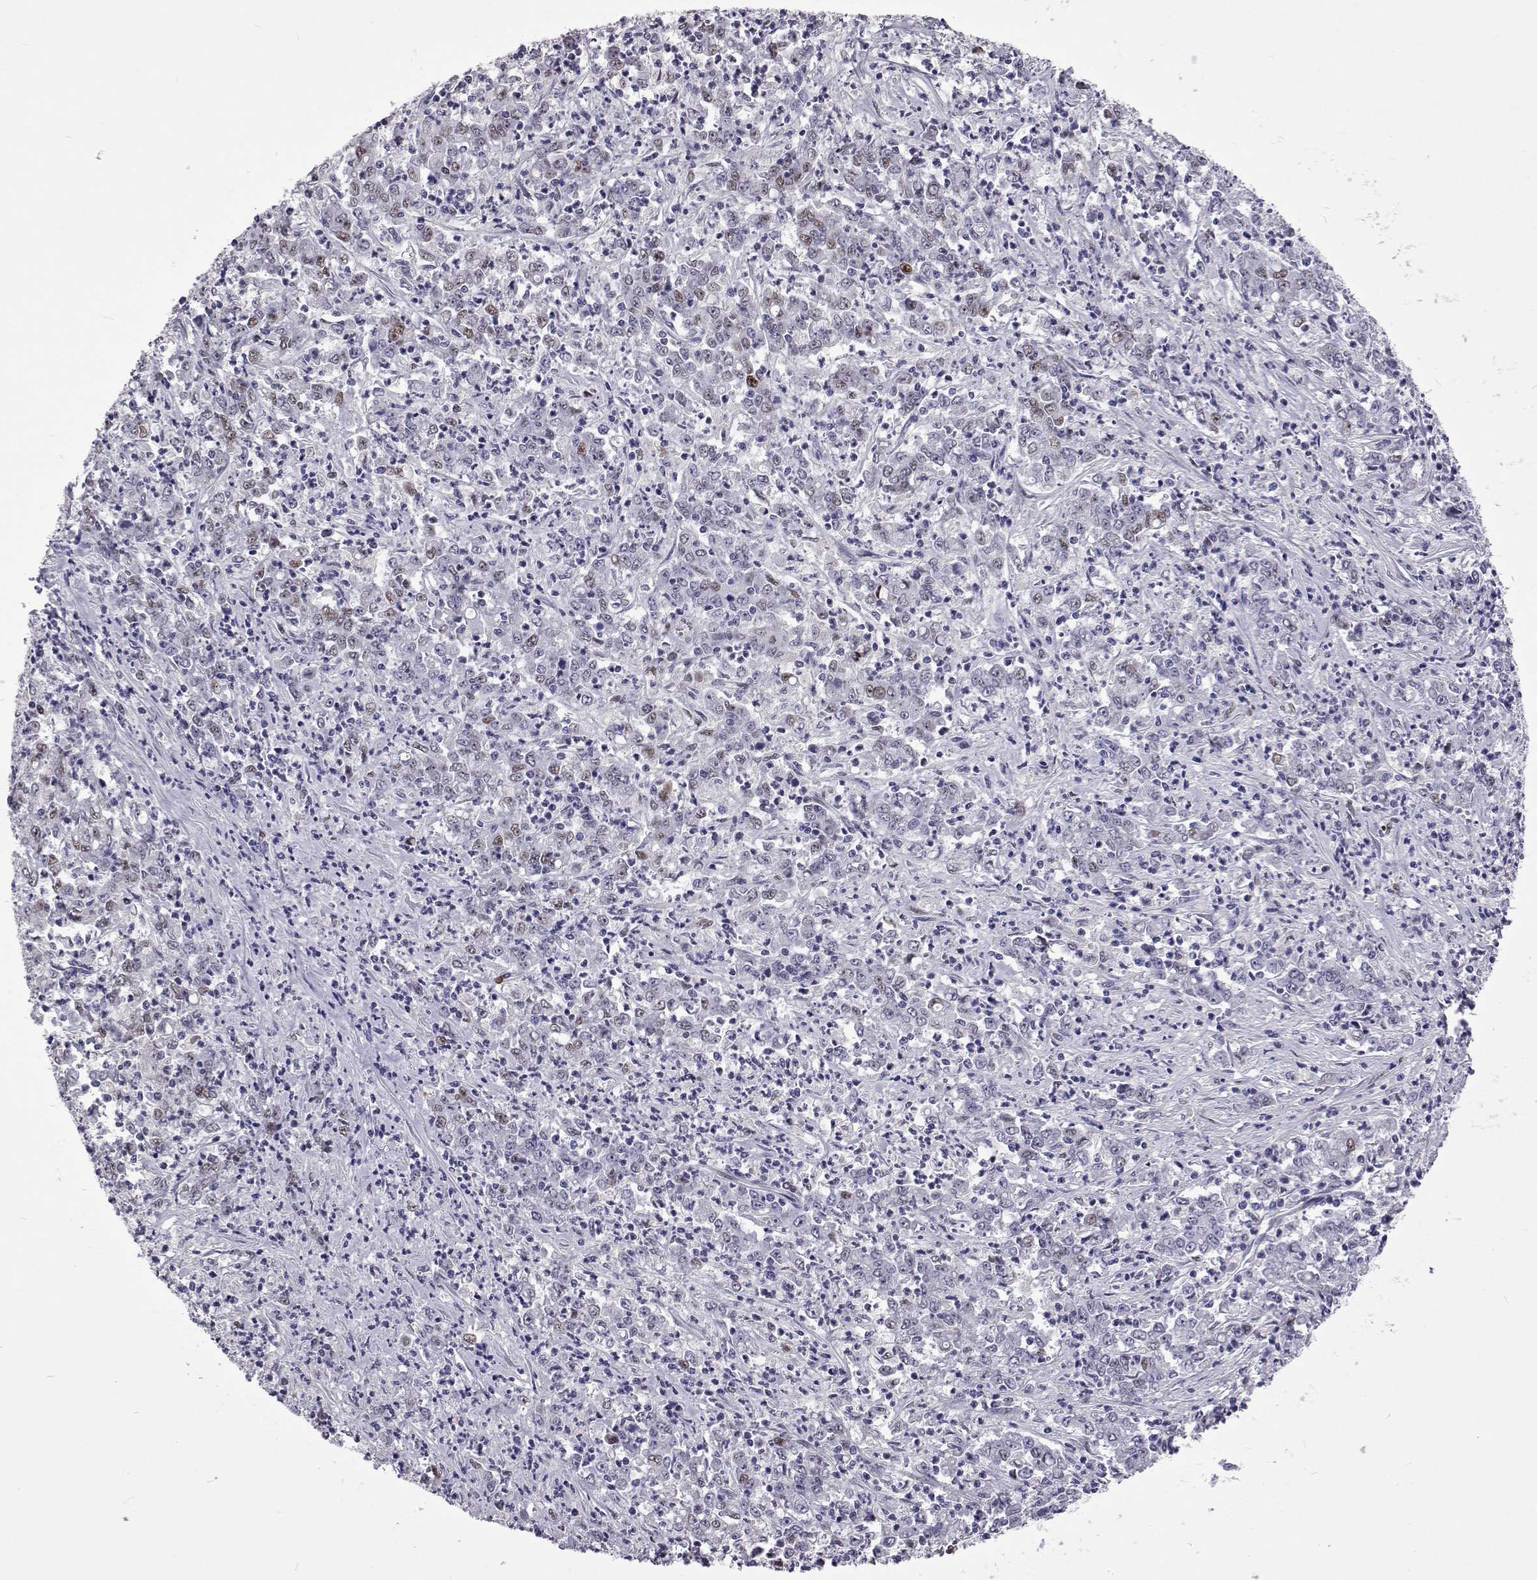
{"staining": {"intensity": "negative", "quantity": "none", "location": "none"}, "tissue": "stomach cancer", "cell_type": "Tumor cells", "image_type": "cancer", "snomed": [{"axis": "morphology", "description": "Adenocarcinoma, NOS"}, {"axis": "topography", "description": "Stomach, lower"}], "caption": "This is a image of immunohistochemistry (IHC) staining of stomach cancer, which shows no expression in tumor cells.", "gene": "TCF15", "patient": {"sex": "female", "age": 71}}